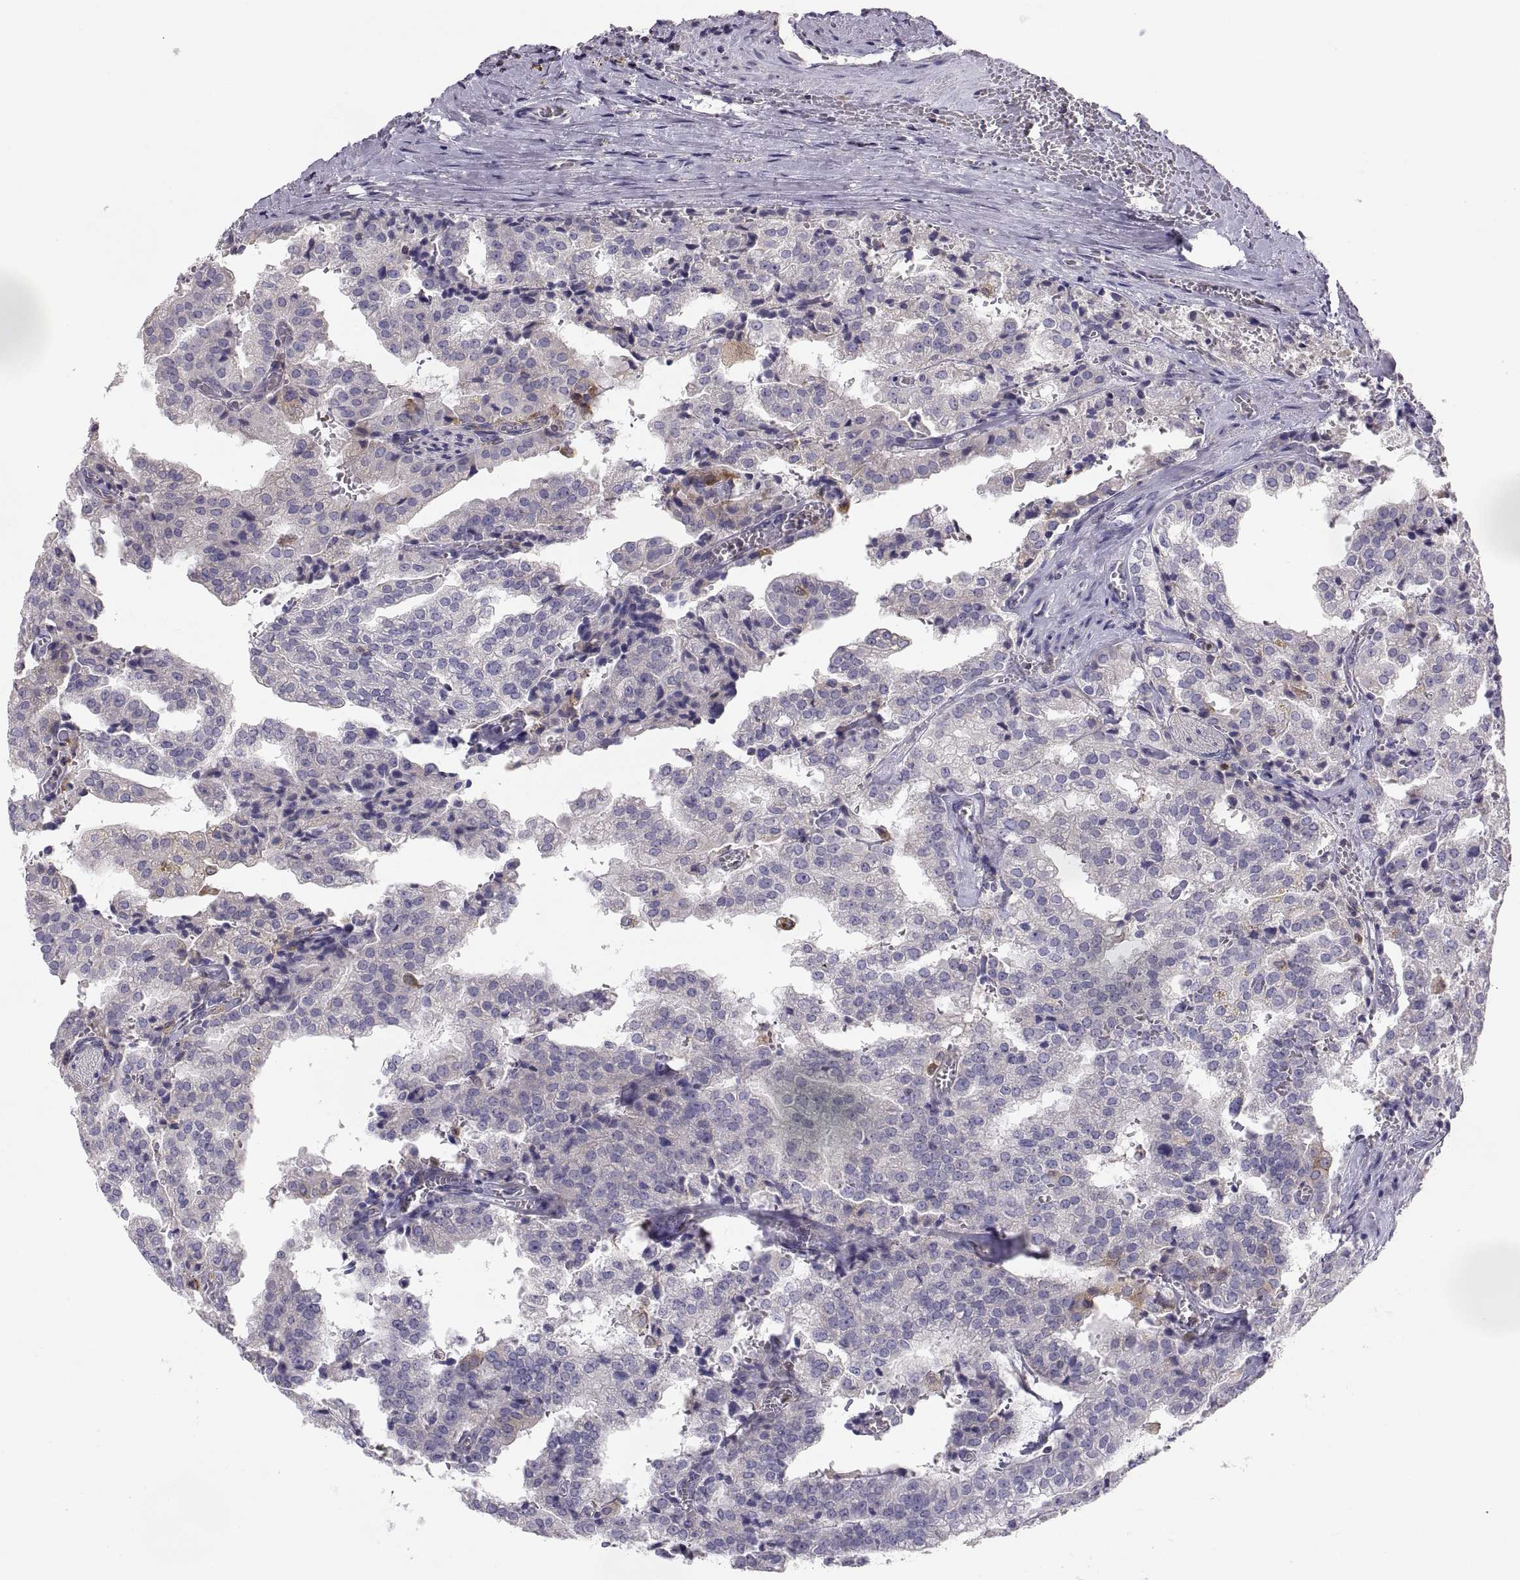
{"staining": {"intensity": "negative", "quantity": "none", "location": "none"}, "tissue": "prostate cancer", "cell_type": "Tumor cells", "image_type": "cancer", "snomed": [{"axis": "morphology", "description": "Adenocarcinoma, High grade"}, {"axis": "topography", "description": "Prostate"}], "caption": "Human adenocarcinoma (high-grade) (prostate) stained for a protein using immunohistochemistry (IHC) reveals no expression in tumor cells.", "gene": "ERO1A", "patient": {"sex": "male", "age": 68}}